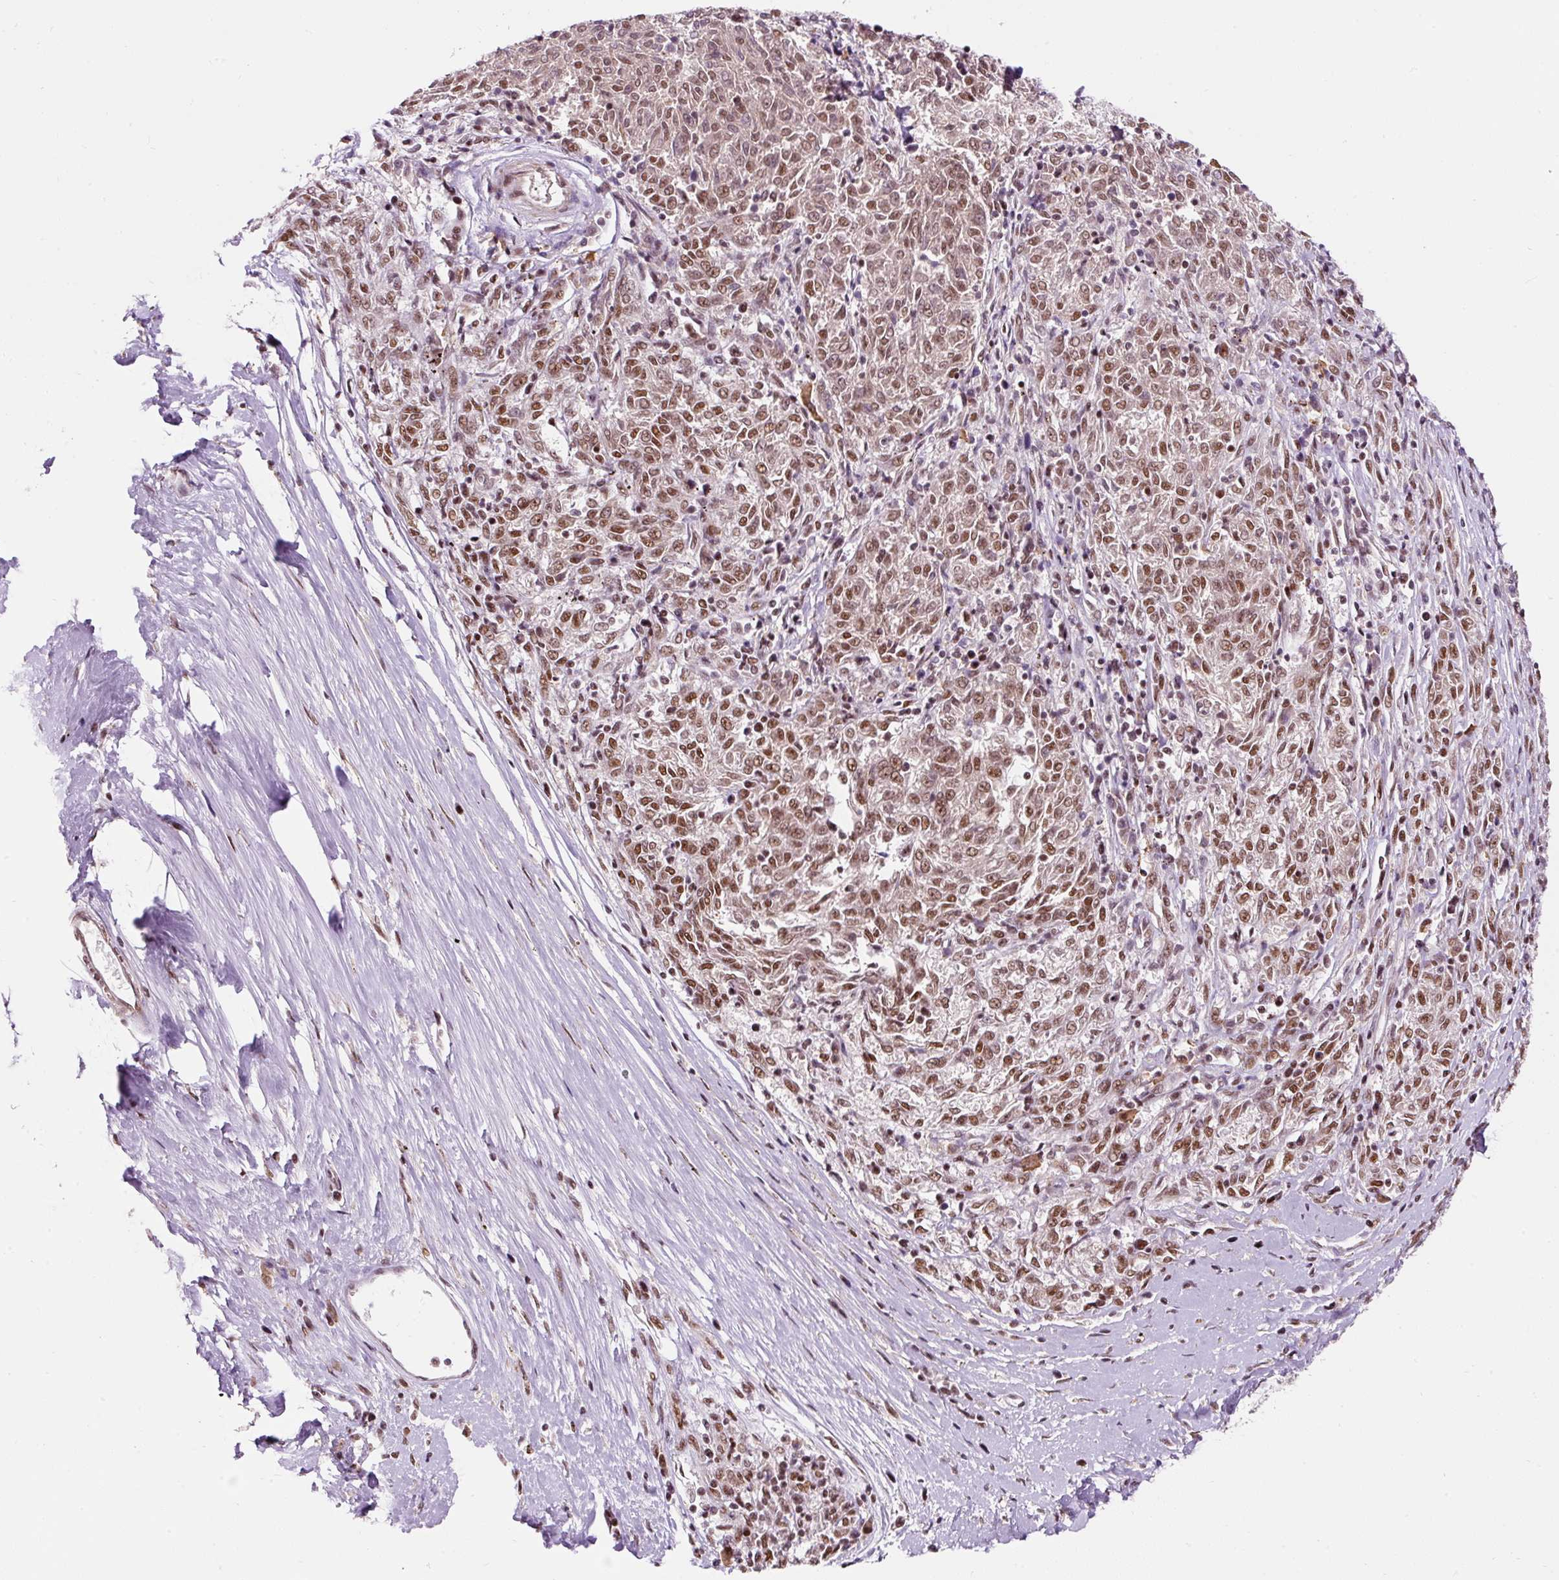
{"staining": {"intensity": "moderate", "quantity": ">75%", "location": "nuclear"}, "tissue": "melanoma", "cell_type": "Tumor cells", "image_type": "cancer", "snomed": [{"axis": "morphology", "description": "Malignant melanoma, NOS"}, {"axis": "topography", "description": "Skin"}], "caption": "Malignant melanoma stained with immunohistochemistry reveals moderate nuclear expression in about >75% of tumor cells.", "gene": "HNRNPC", "patient": {"sex": "female", "age": 72}}